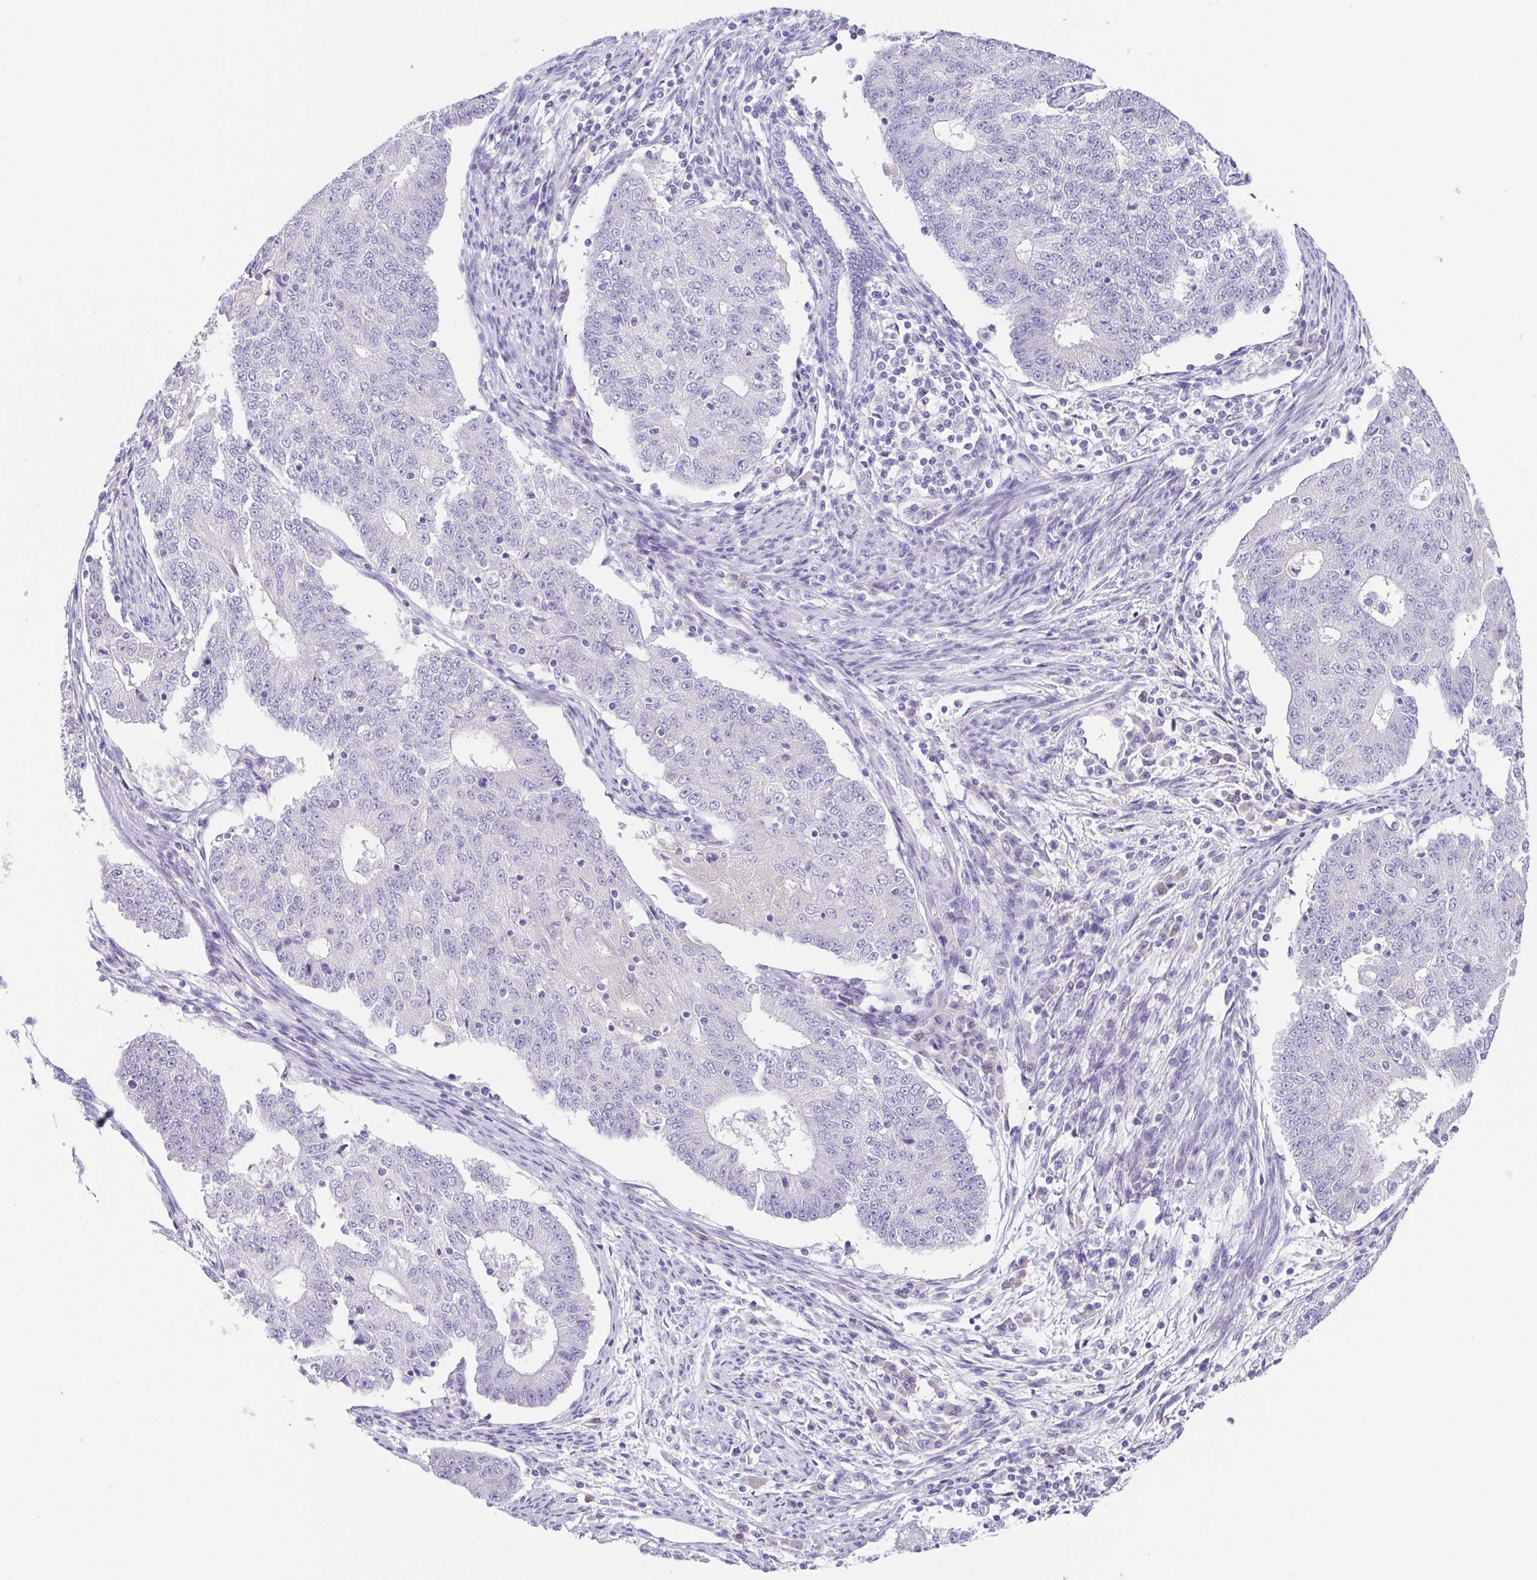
{"staining": {"intensity": "negative", "quantity": "none", "location": "none"}, "tissue": "endometrial cancer", "cell_type": "Tumor cells", "image_type": "cancer", "snomed": [{"axis": "morphology", "description": "Adenocarcinoma, NOS"}, {"axis": "topography", "description": "Endometrium"}], "caption": "DAB immunohistochemical staining of endometrial adenocarcinoma reveals no significant staining in tumor cells. The staining was performed using DAB to visualize the protein expression in brown, while the nuclei were stained in blue with hematoxylin (Magnification: 20x).", "gene": "A1BG", "patient": {"sex": "female", "age": 56}}